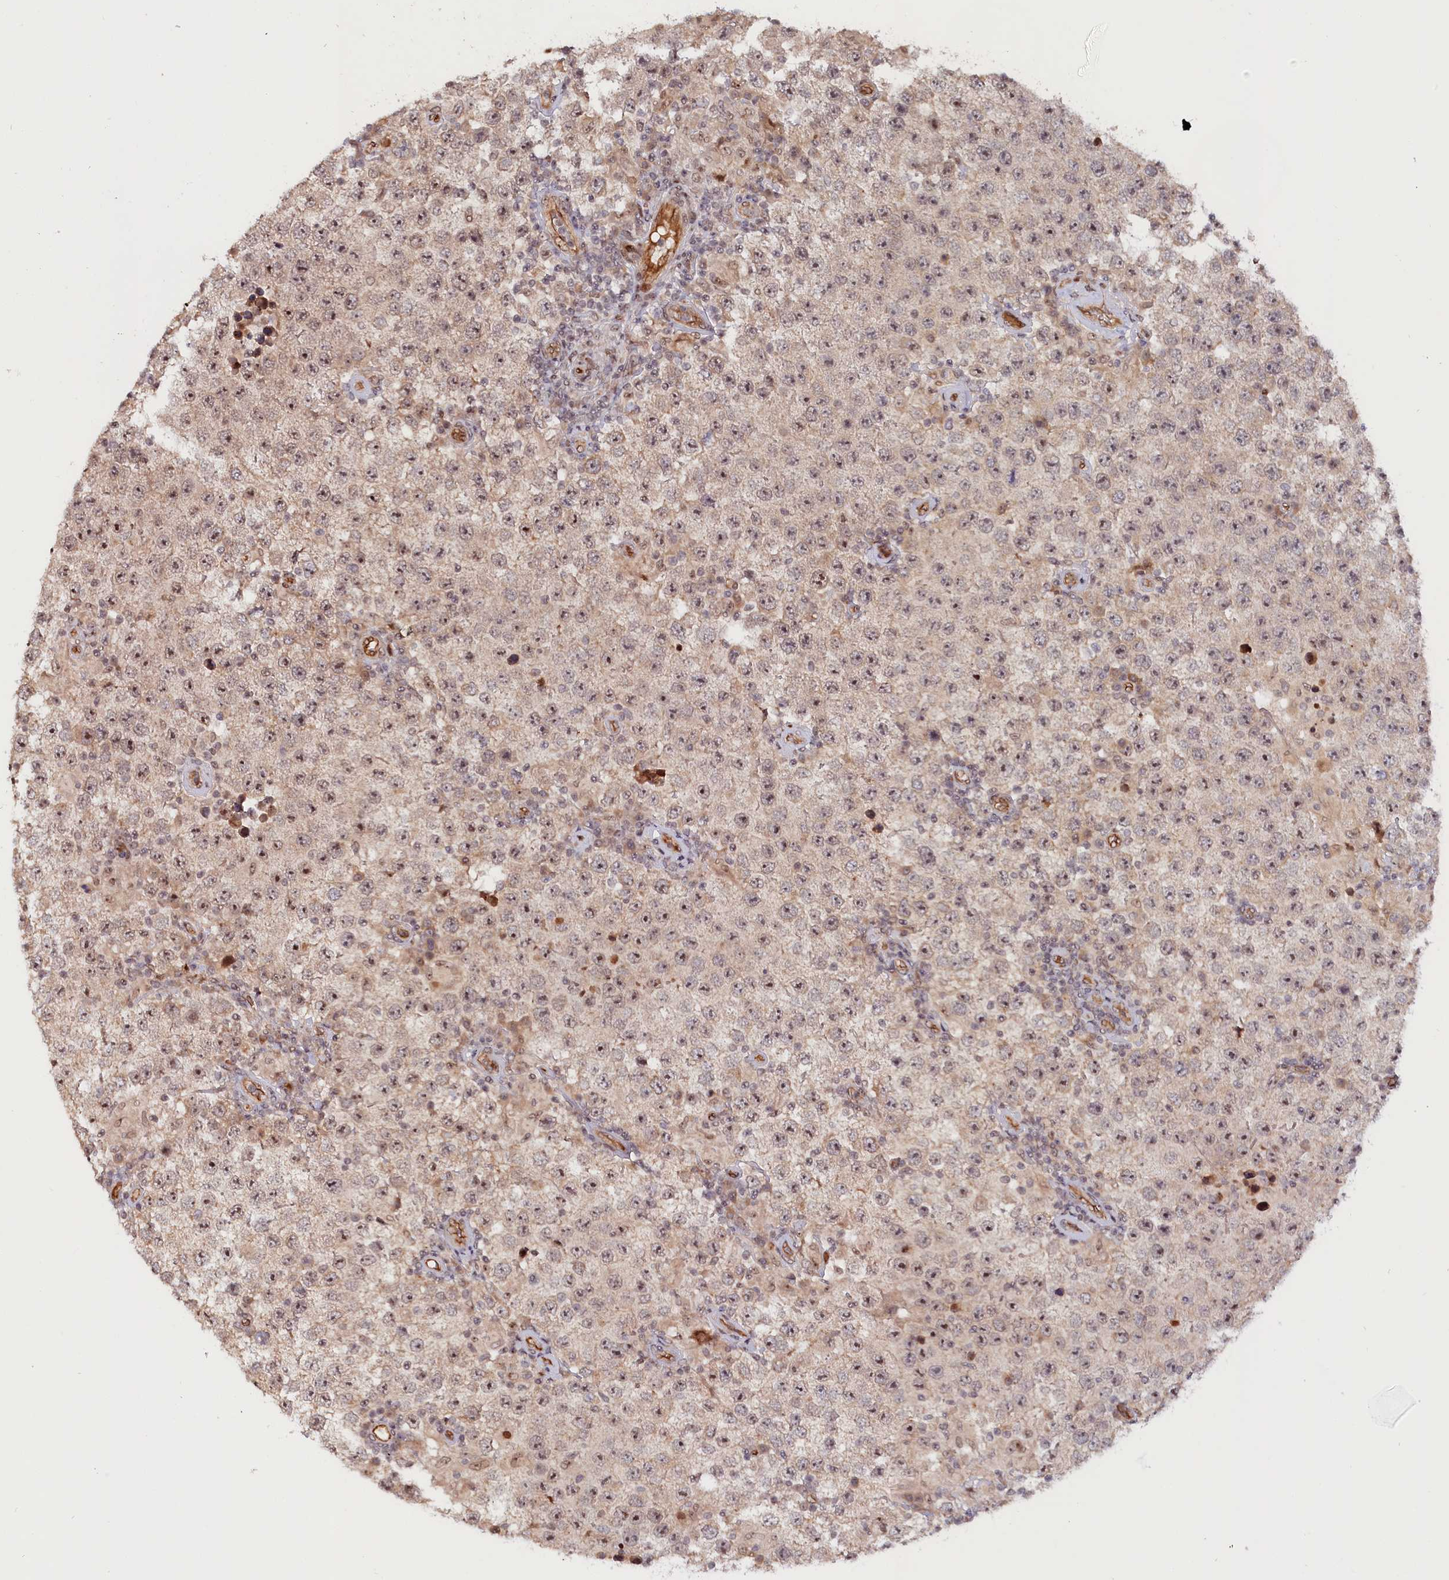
{"staining": {"intensity": "moderate", "quantity": "<25%", "location": "nuclear"}, "tissue": "testis cancer", "cell_type": "Tumor cells", "image_type": "cancer", "snomed": [{"axis": "morphology", "description": "Normal tissue, NOS"}, {"axis": "morphology", "description": "Urothelial carcinoma, High grade"}, {"axis": "morphology", "description": "Seminoma, NOS"}, {"axis": "morphology", "description": "Carcinoma, Embryonal, NOS"}, {"axis": "topography", "description": "Urinary bladder"}, {"axis": "topography", "description": "Testis"}], "caption": "Protein analysis of testis cancer tissue reveals moderate nuclear staining in about <25% of tumor cells.", "gene": "ANKRD24", "patient": {"sex": "male", "age": 41}}